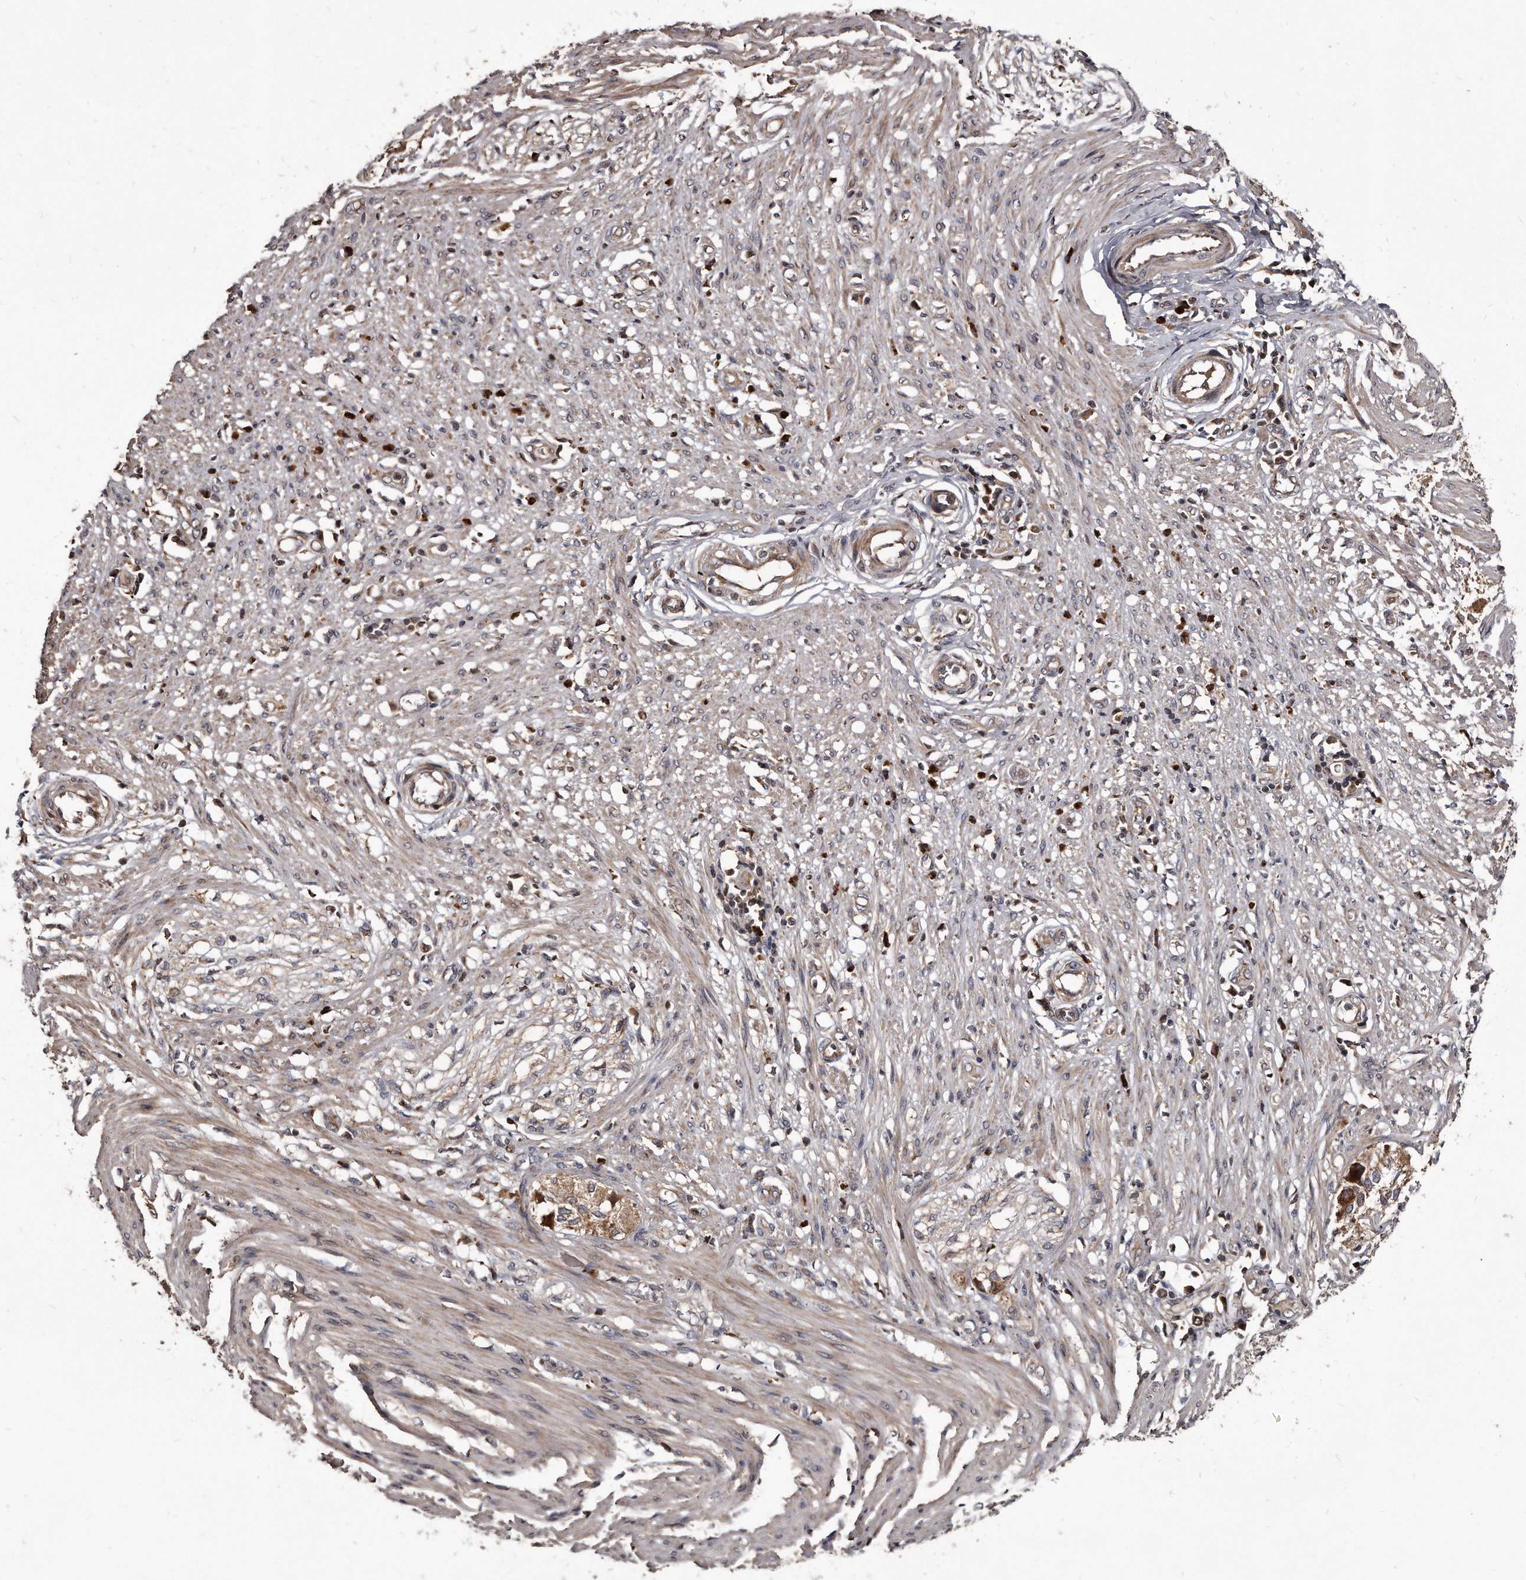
{"staining": {"intensity": "weak", "quantity": ">75%", "location": "cytoplasmic/membranous"}, "tissue": "smooth muscle", "cell_type": "Smooth muscle cells", "image_type": "normal", "snomed": [{"axis": "morphology", "description": "Normal tissue, NOS"}, {"axis": "morphology", "description": "Adenocarcinoma, NOS"}, {"axis": "topography", "description": "Colon"}, {"axis": "topography", "description": "Peripheral nerve tissue"}], "caption": "A brown stain labels weak cytoplasmic/membranous positivity of a protein in smooth muscle cells of benign human smooth muscle.", "gene": "FAM136A", "patient": {"sex": "male", "age": 14}}